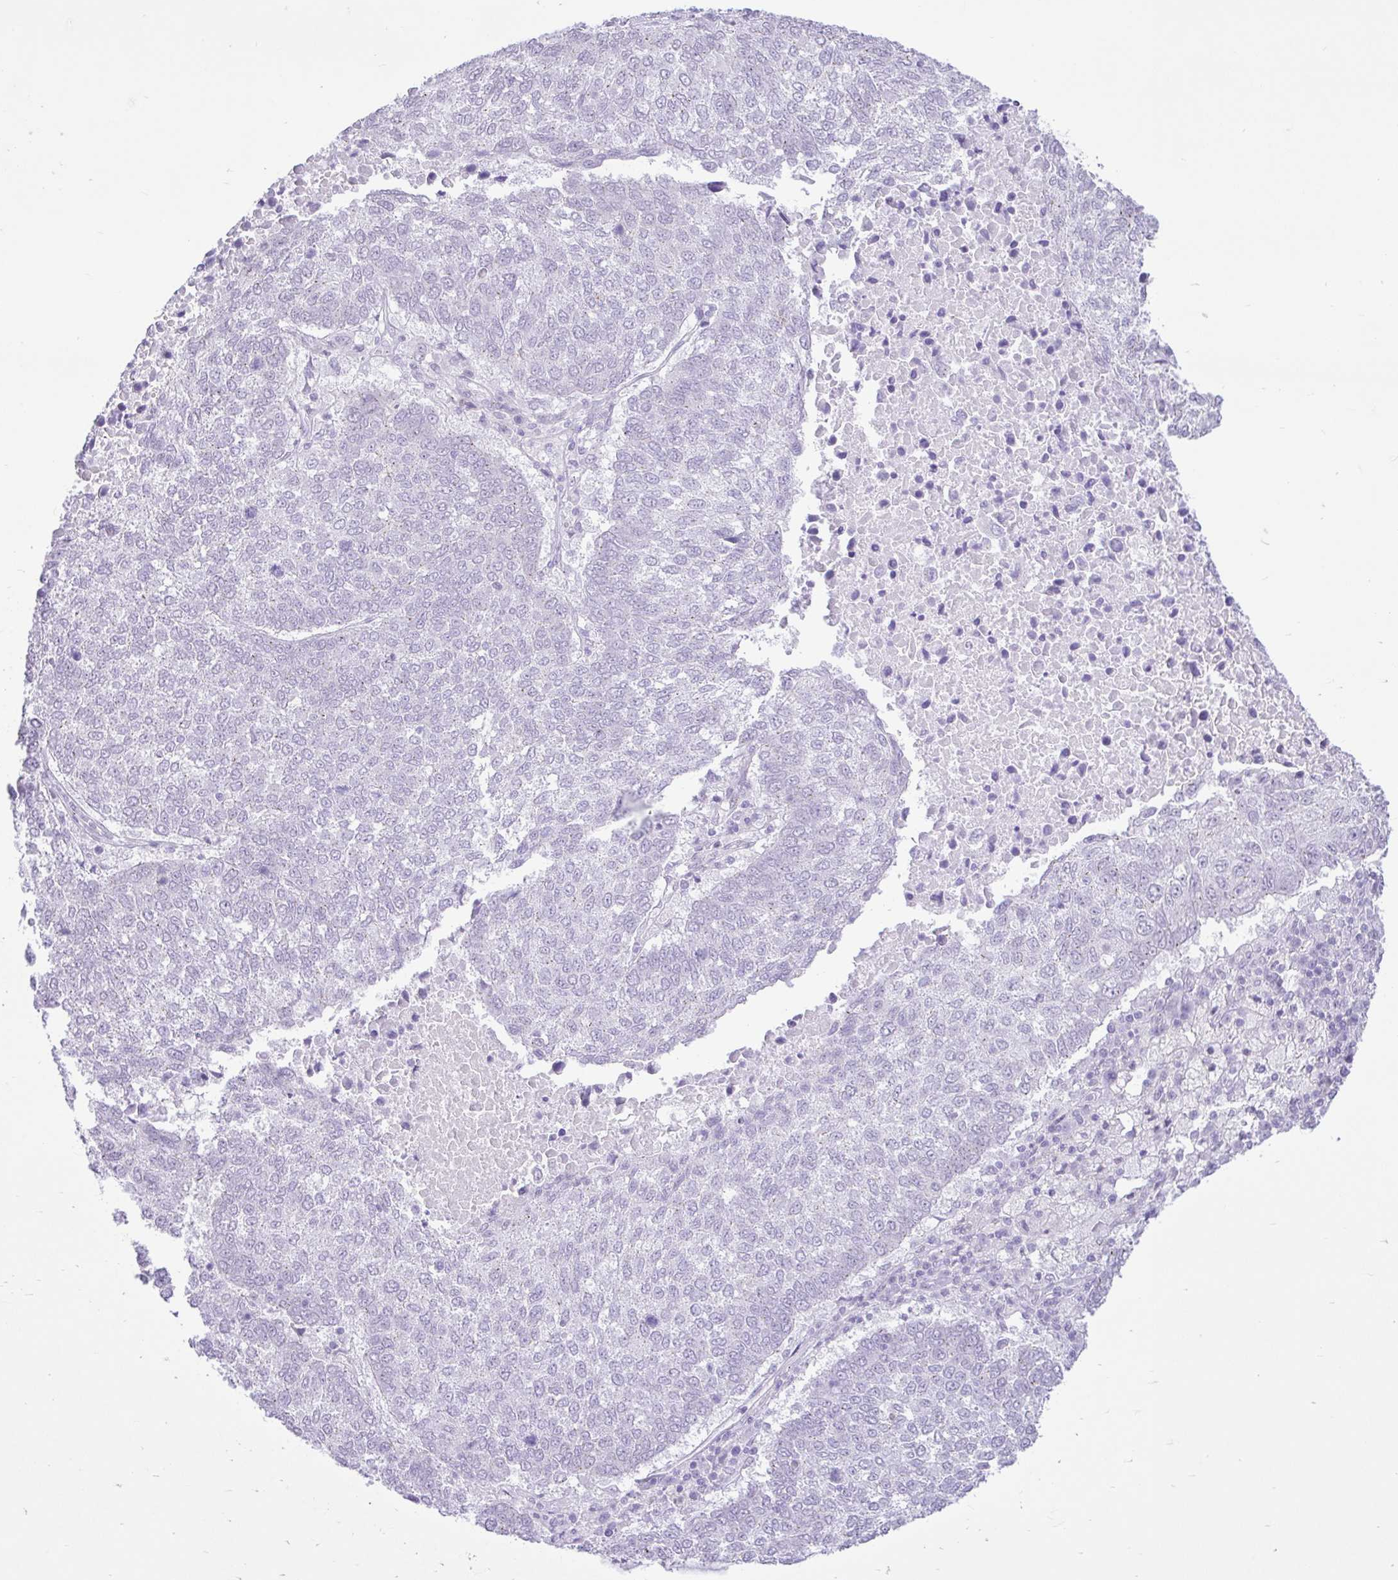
{"staining": {"intensity": "negative", "quantity": "none", "location": "none"}, "tissue": "lung cancer", "cell_type": "Tumor cells", "image_type": "cancer", "snomed": [{"axis": "morphology", "description": "Squamous cell carcinoma, NOS"}, {"axis": "topography", "description": "Lung"}], "caption": "High magnification brightfield microscopy of lung cancer stained with DAB (brown) and counterstained with hematoxylin (blue): tumor cells show no significant staining.", "gene": "REEP1", "patient": {"sex": "male", "age": 73}}